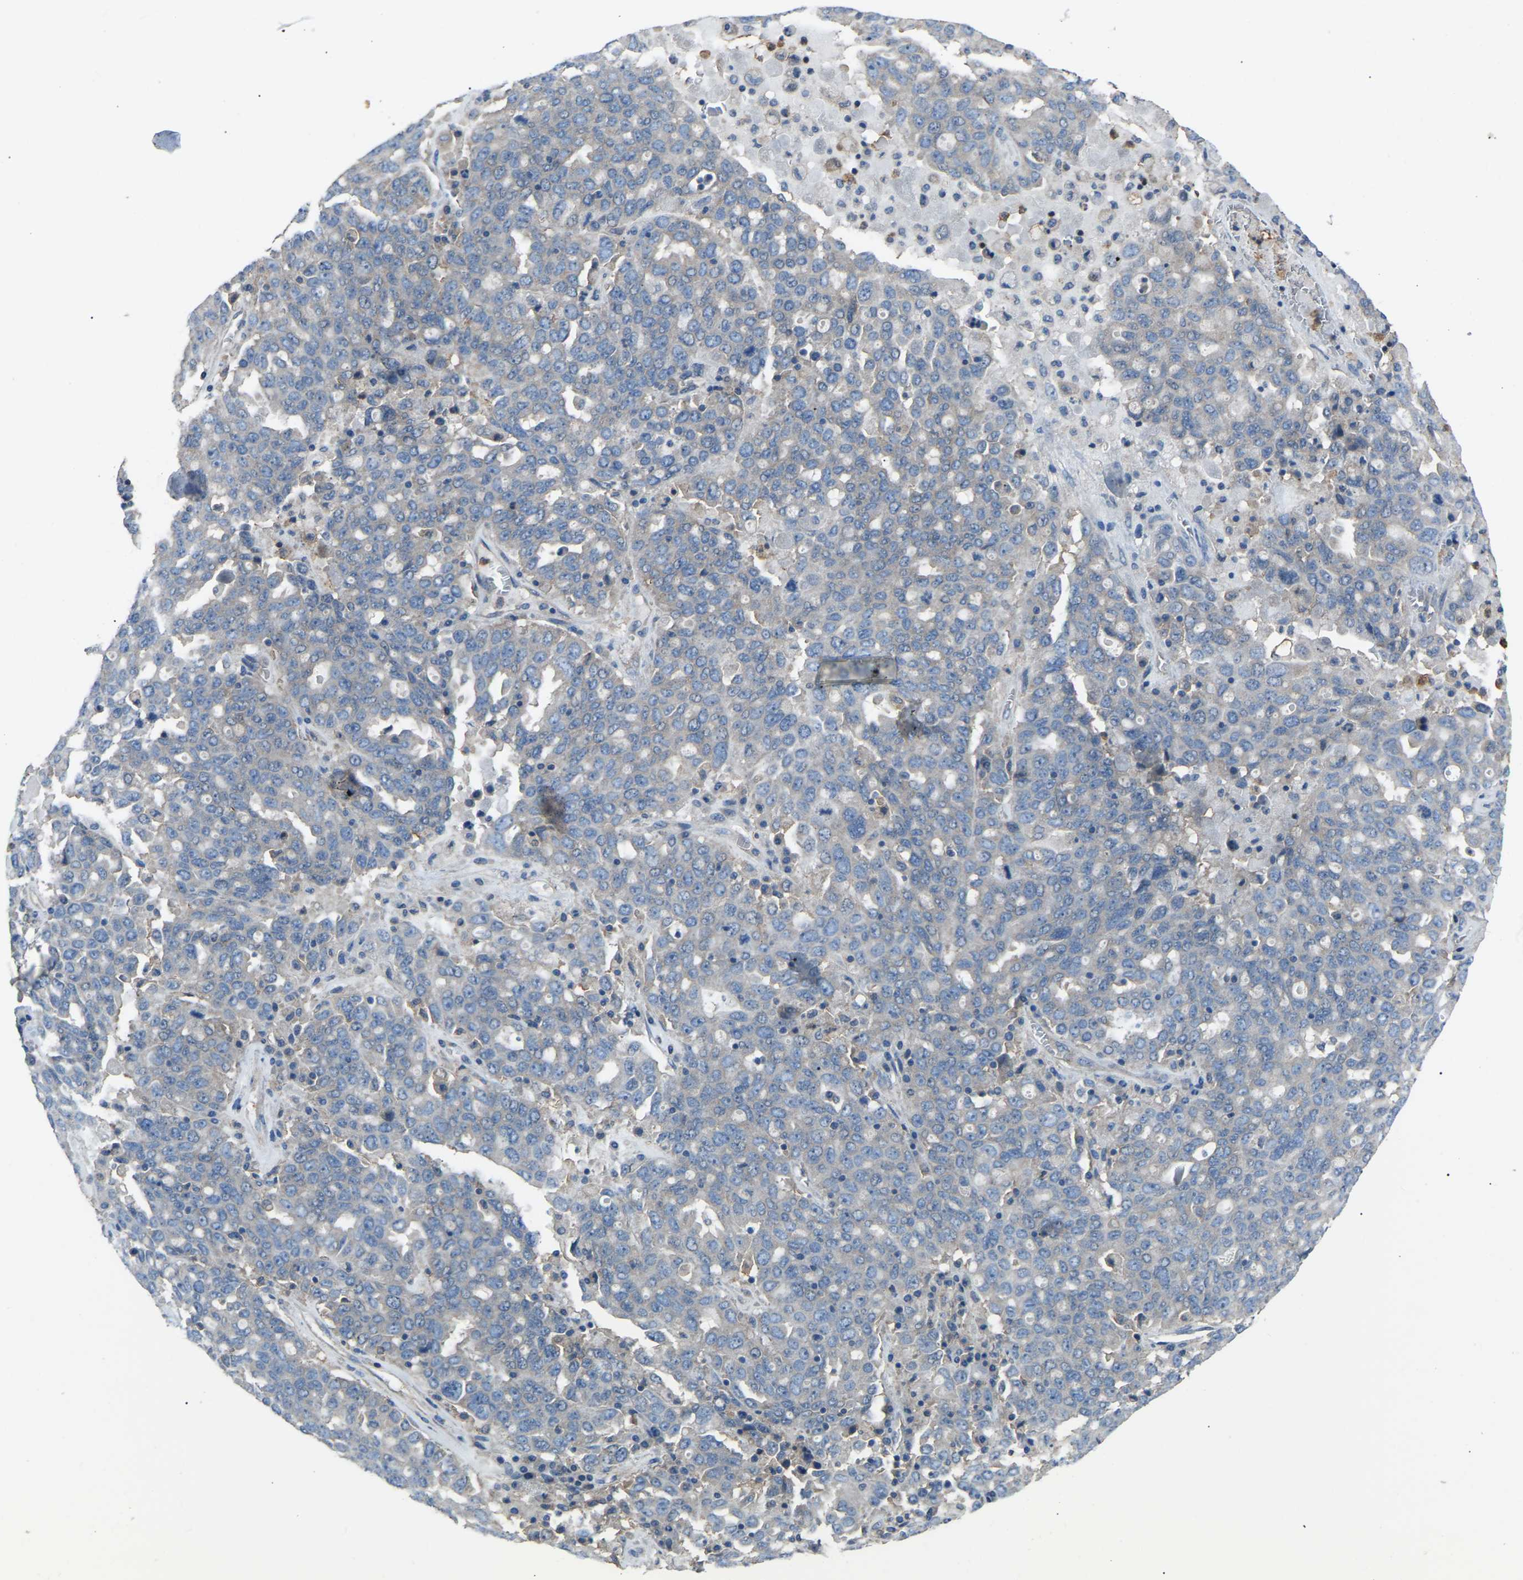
{"staining": {"intensity": "negative", "quantity": "none", "location": "none"}, "tissue": "ovarian cancer", "cell_type": "Tumor cells", "image_type": "cancer", "snomed": [{"axis": "morphology", "description": "Carcinoma, endometroid"}, {"axis": "topography", "description": "Ovary"}], "caption": "Immunohistochemistry histopathology image of neoplastic tissue: human endometroid carcinoma (ovarian) stained with DAB (3,3'-diaminobenzidine) displays no significant protein staining in tumor cells.", "gene": "AIMP1", "patient": {"sex": "female", "age": 62}}